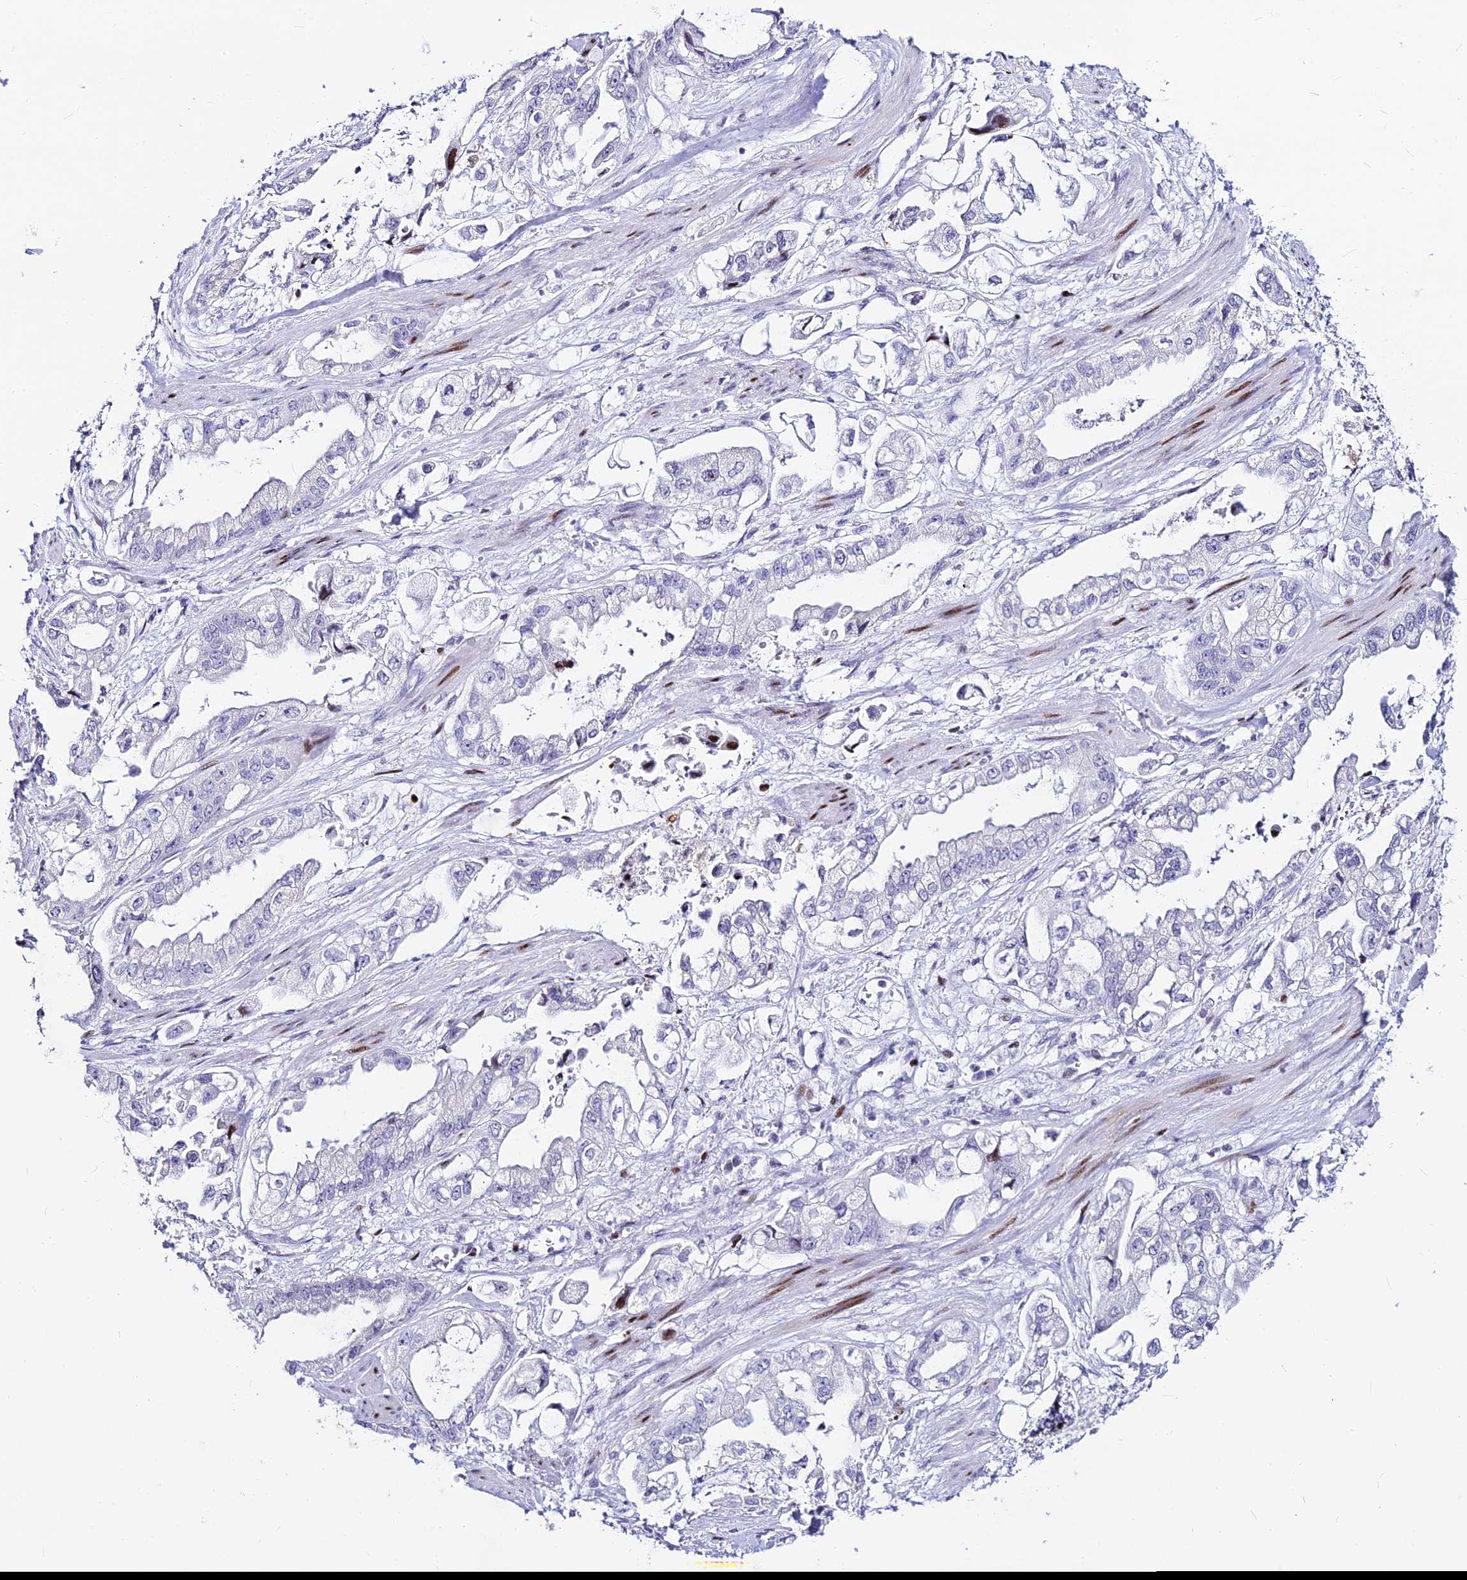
{"staining": {"intensity": "negative", "quantity": "none", "location": "none"}, "tissue": "stomach cancer", "cell_type": "Tumor cells", "image_type": "cancer", "snomed": [{"axis": "morphology", "description": "Adenocarcinoma, NOS"}, {"axis": "topography", "description": "Stomach"}], "caption": "The photomicrograph exhibits no significant staining in tumor cells of adenocarcinoma (stomach).", "gene": "PRPS1", "patient": {"sex": "male", "age": 62}}